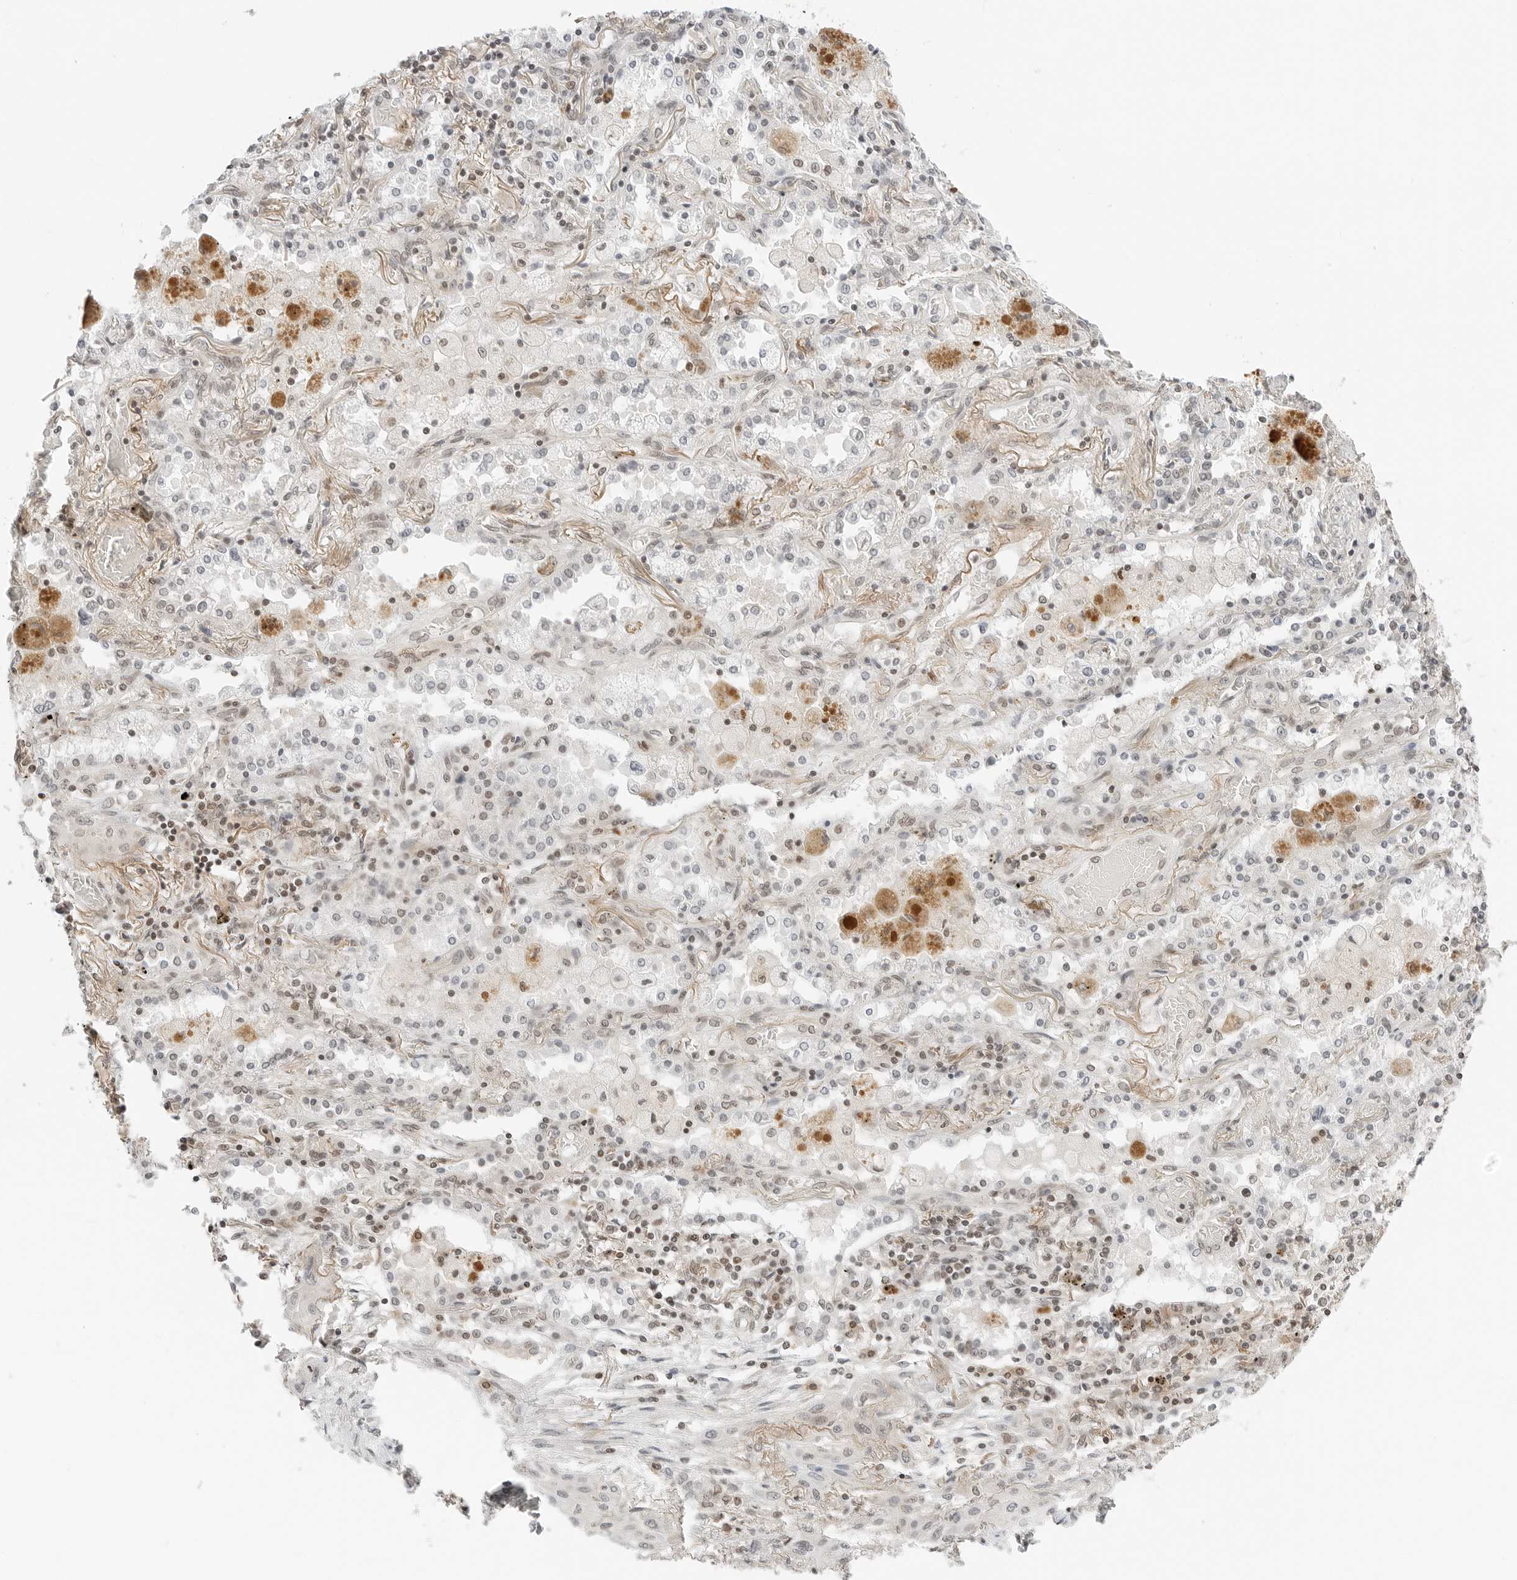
{"staining": {"intensity": "weak", "quantity": "<25%", "location": "nuclear"}, "tissue": "lung cancer", "cell_type": "Tumor cells", "image_type": "cancer", "snomed": [{"axis": "morphology", "description": "Squamous cell carcinoma, NOS"}, {"axis": "topography", "description": "Lung"}], "caption": "Immunohistochemical staining of human lung cancer (squamous cell carcinoma) displays no significant staining in tumor cells. (DAB (3,3'-diaminobenzidine) immunohistochemistry (IHC), high magnification).", "gene": "CRTC2", "patient": {"sex": "female", "age": 47}}